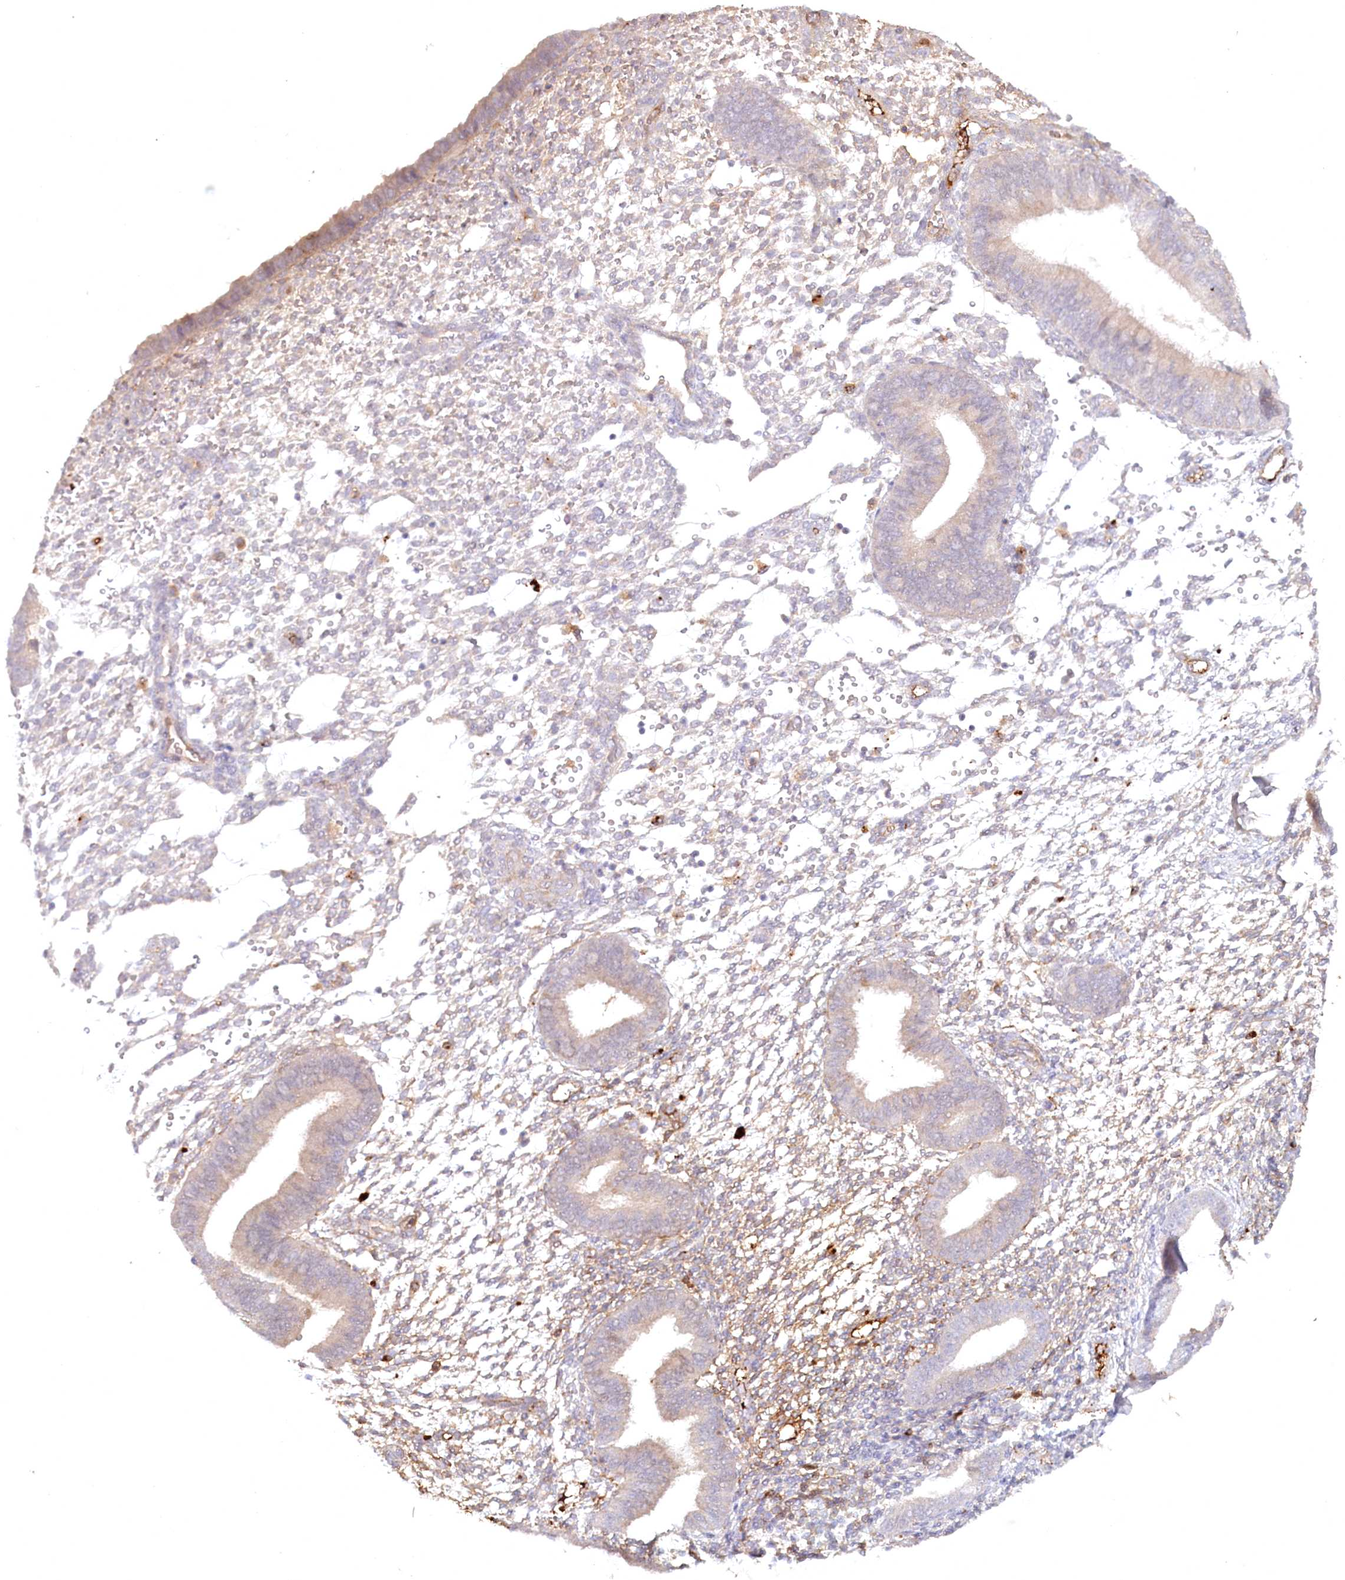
{"staining": {"intensity": "weak", "quantity": "<25%", "location": "cytoplasmic/membranous"}, "tissue": "endometrium", "cell_type": "Cells in endometrial stroma", "image_type": "normal", "snomed": [{"axis": "morphology", "description": "Normal tissue, NOS"}, {"axis": "topography", "description": "Uterus"}, {"axis": "topography", "description": "Endometrium"}], "caption": "An immunohistochemistry (IHC) histopathology image of benign endometrium is shown. There is no staining in cells in endometrial stroma of endometrium.", "gene": "PSAPL1", "patient": {"sex": "female", "age": 48}}